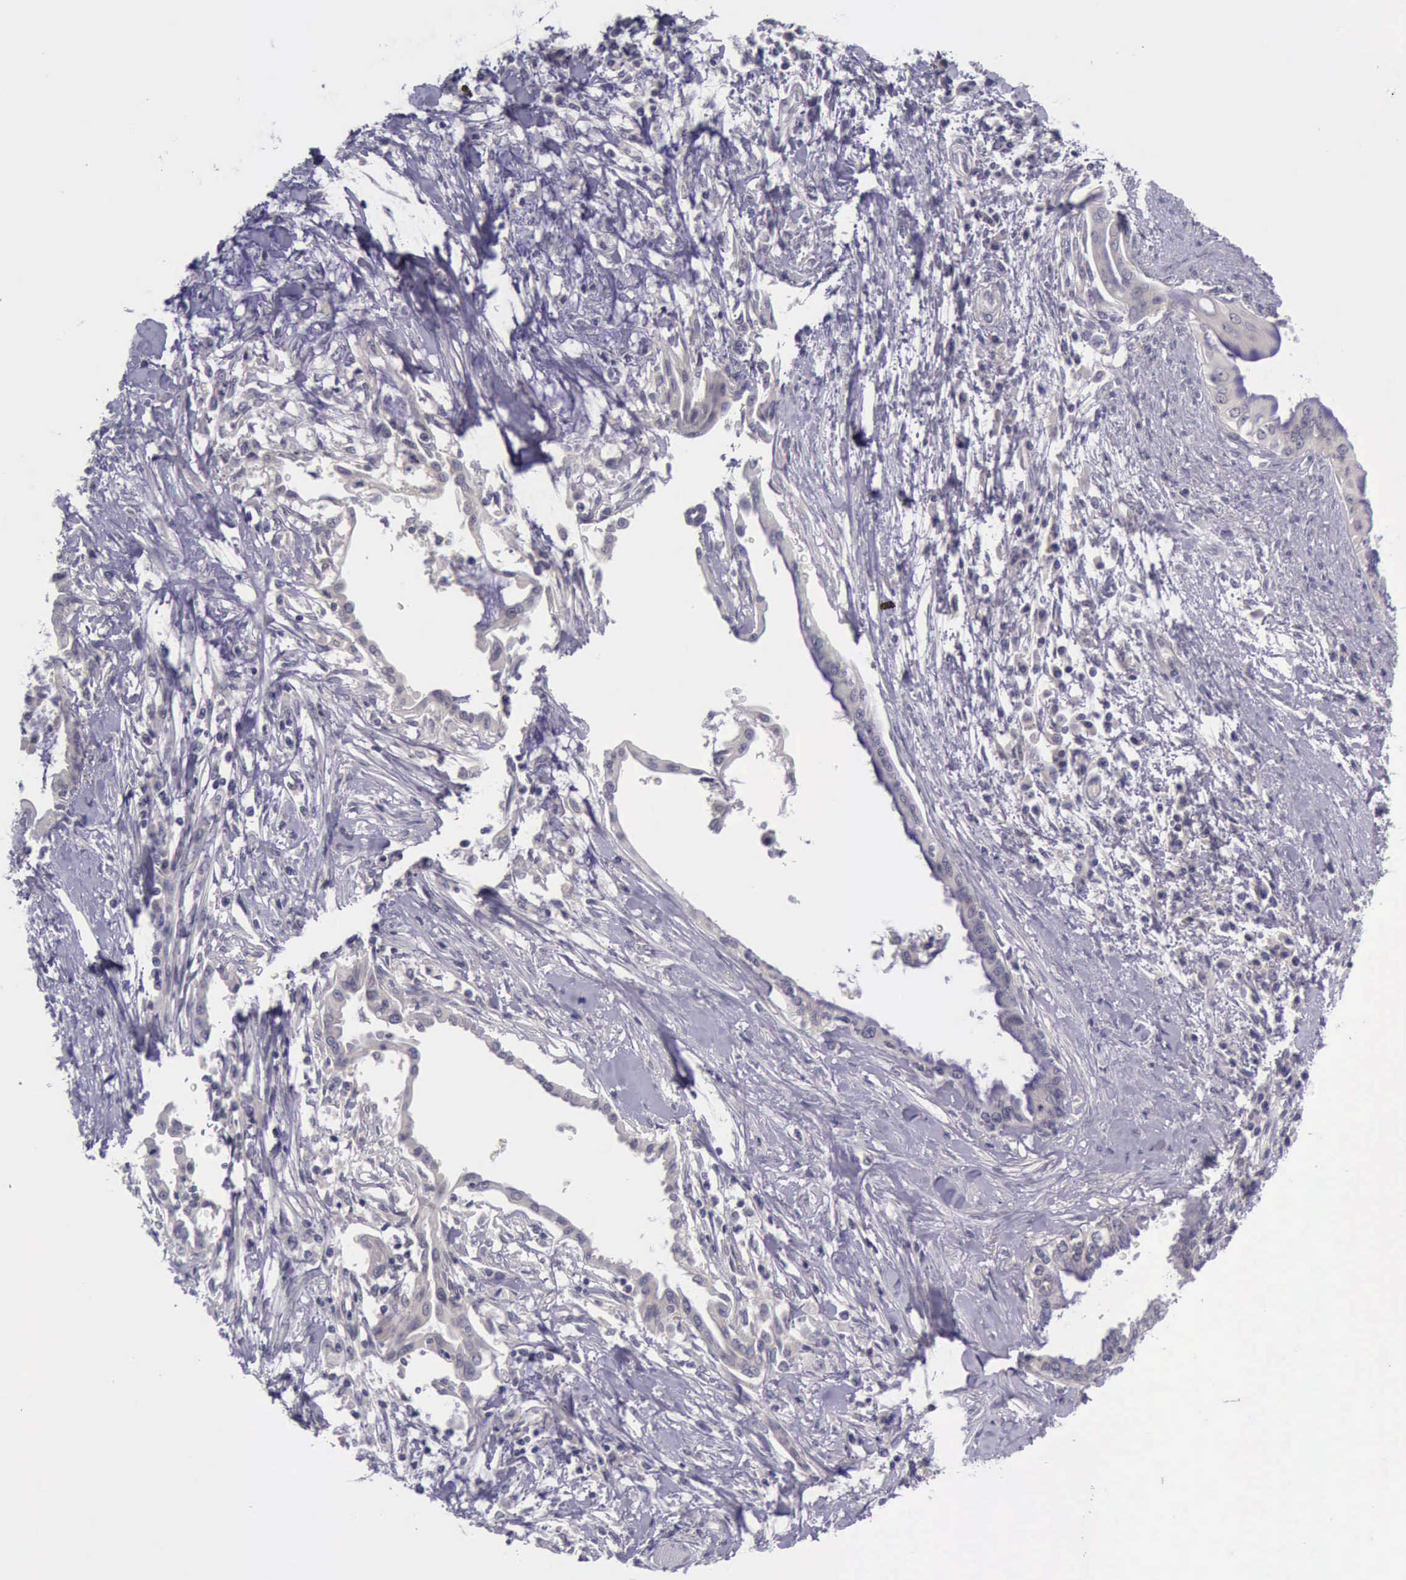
{"staining": {"intensity": "negative", "quantity": "none", "location": "none"}, "tissue": "pancreatic cancer", "cell_type": "Tumor cells", "image_type": "cancer", "snomed": [{"axis": "morphology", "description": "Adenocarcinoma, NOS"}, {"axis": "topography", "description": "Pancreas"}], "caption": "Immunohistochemistry of human pancreatic cancer shows no positivity in tumor cells.", "gene": "ARNT2", "patient": {"sex": "female", "age": 64}}